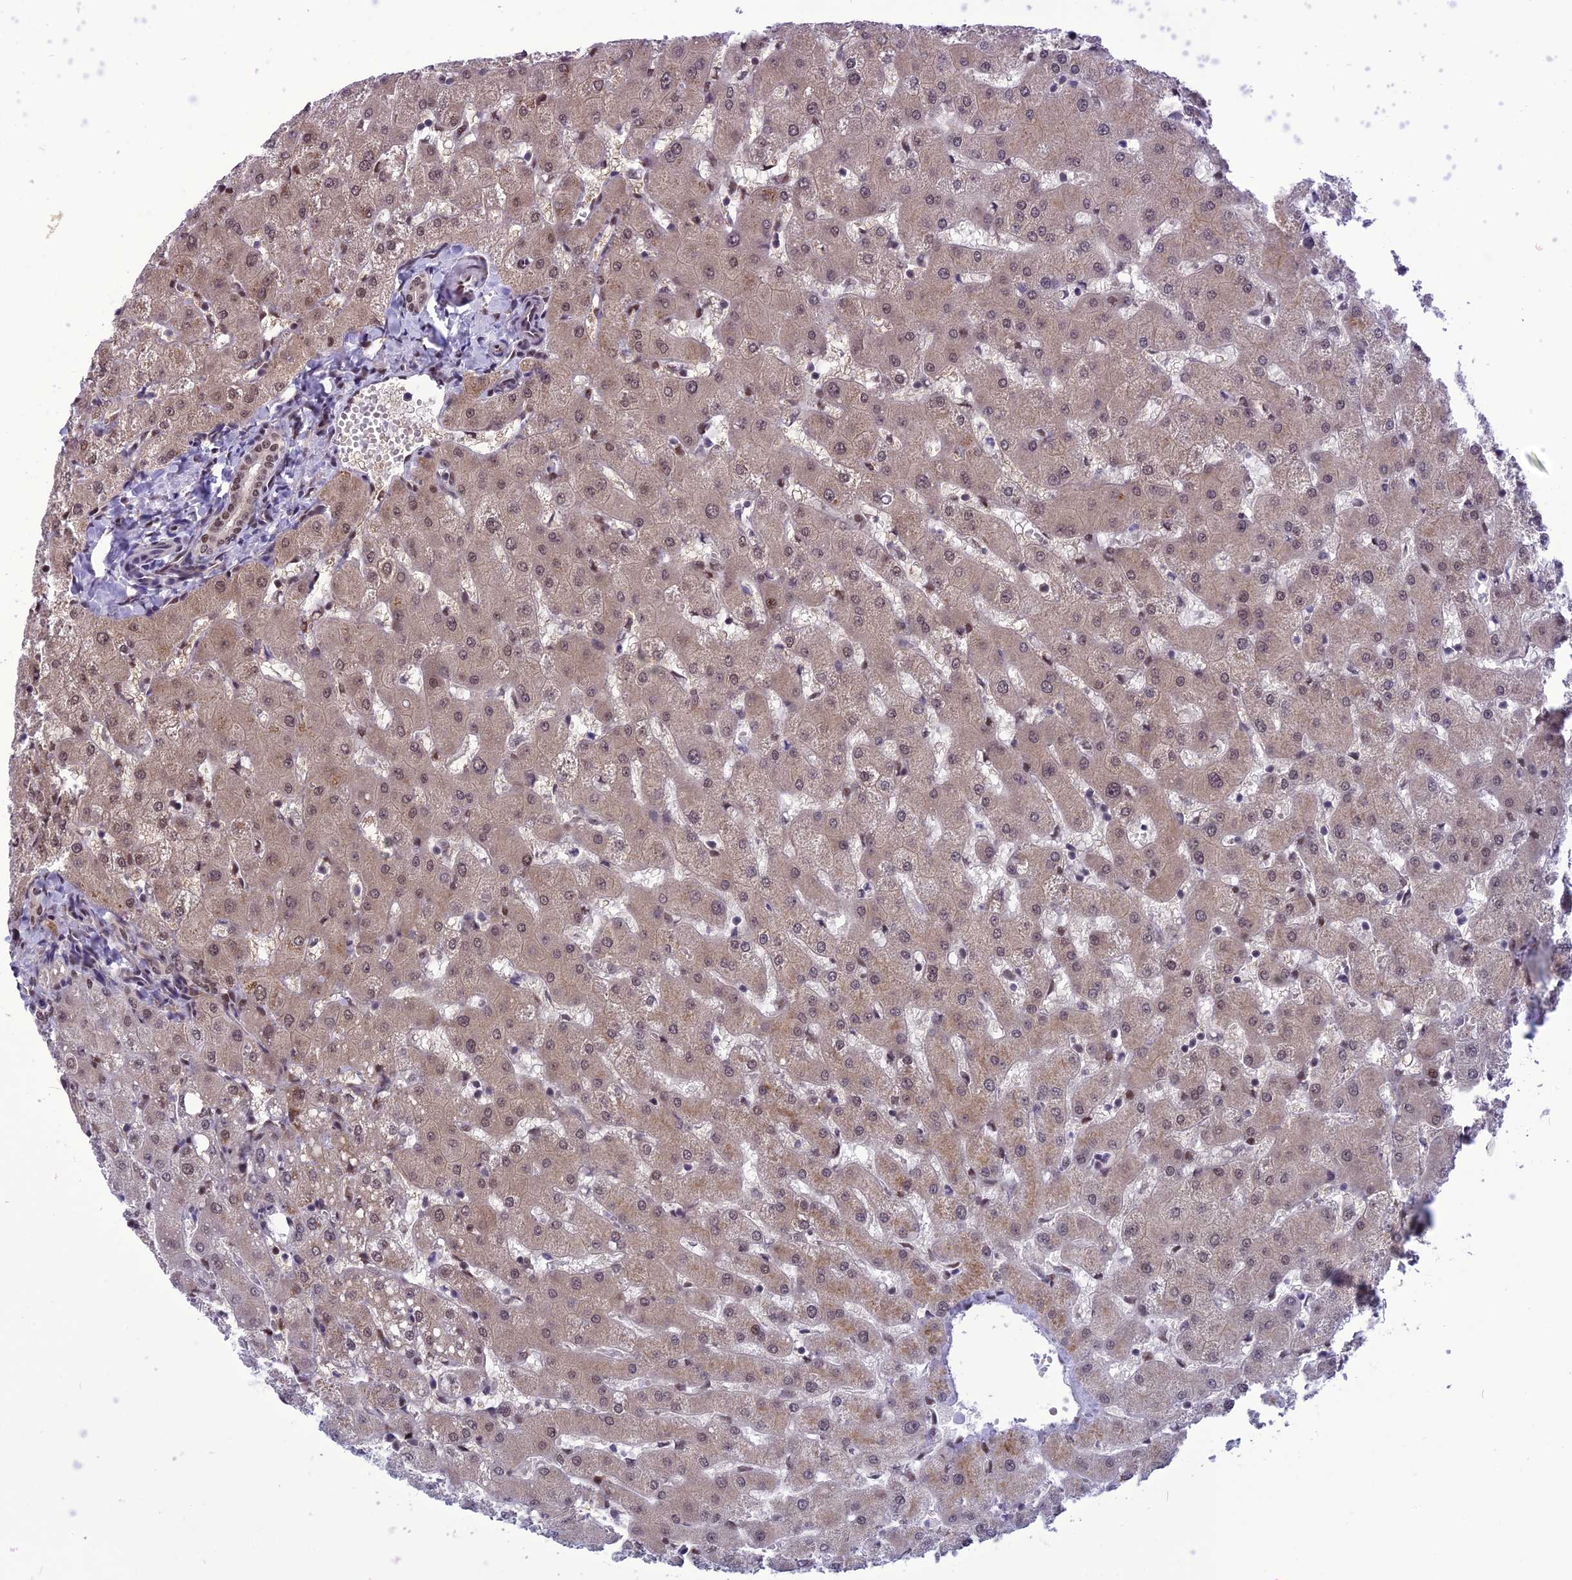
{"staining": {"intensity": "moderate", "quantity": "25%-75%", "location": "nuclear"}, "tissue": "liver", "cell_type": "Cholangiocytes", "image_type": "normal", "snomed": [{"axis": "morphology", "description": "Normal tissue, NOS"}, {"axis": "topography", "description": "Liver"}], "caption": "This micrograph reveals normal liver stained with IHC to label a protein in brown. The nuclear of cholangiocytes show moderate positivity for the protein. Nuclei are counter-stained blue.", "gene": "RTRAF", "patient": {"sex": "female", "age": 63}}